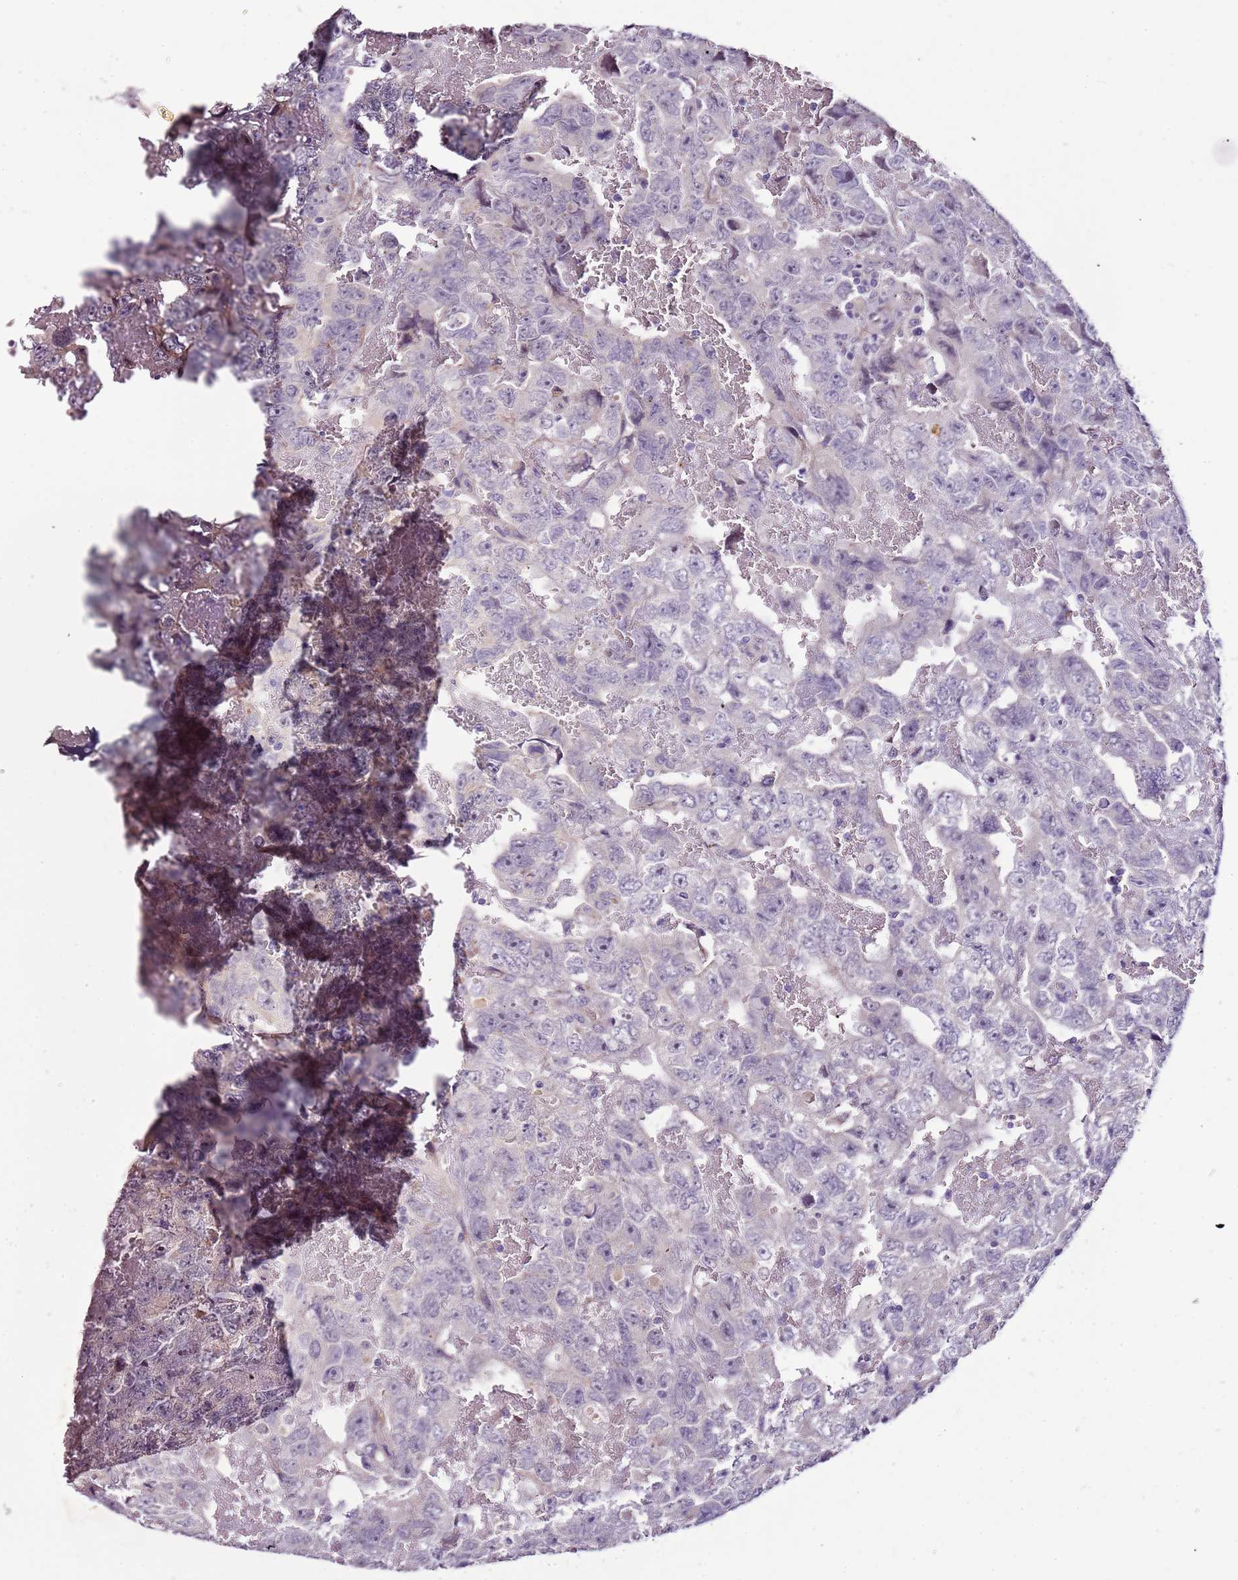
{"staining": {"intensity": "negative", "quantity": "none", "location": "none"}, "tissue": "testis cancer", "cell_type": "Tumor cells", "image_type": "cancer", "snomed": [{"axis": "morphology", "description": "Carcinoma, Embryonal, NOS"}, {"axis": "topography", "description": "Testis"}], "caption": "Protein analysis of testis embryonal carcinoma demonstrates no significant positivity in tumor cells.", "gene": "NKX2-3", "patient": {"sex": "male", "age": 45}}